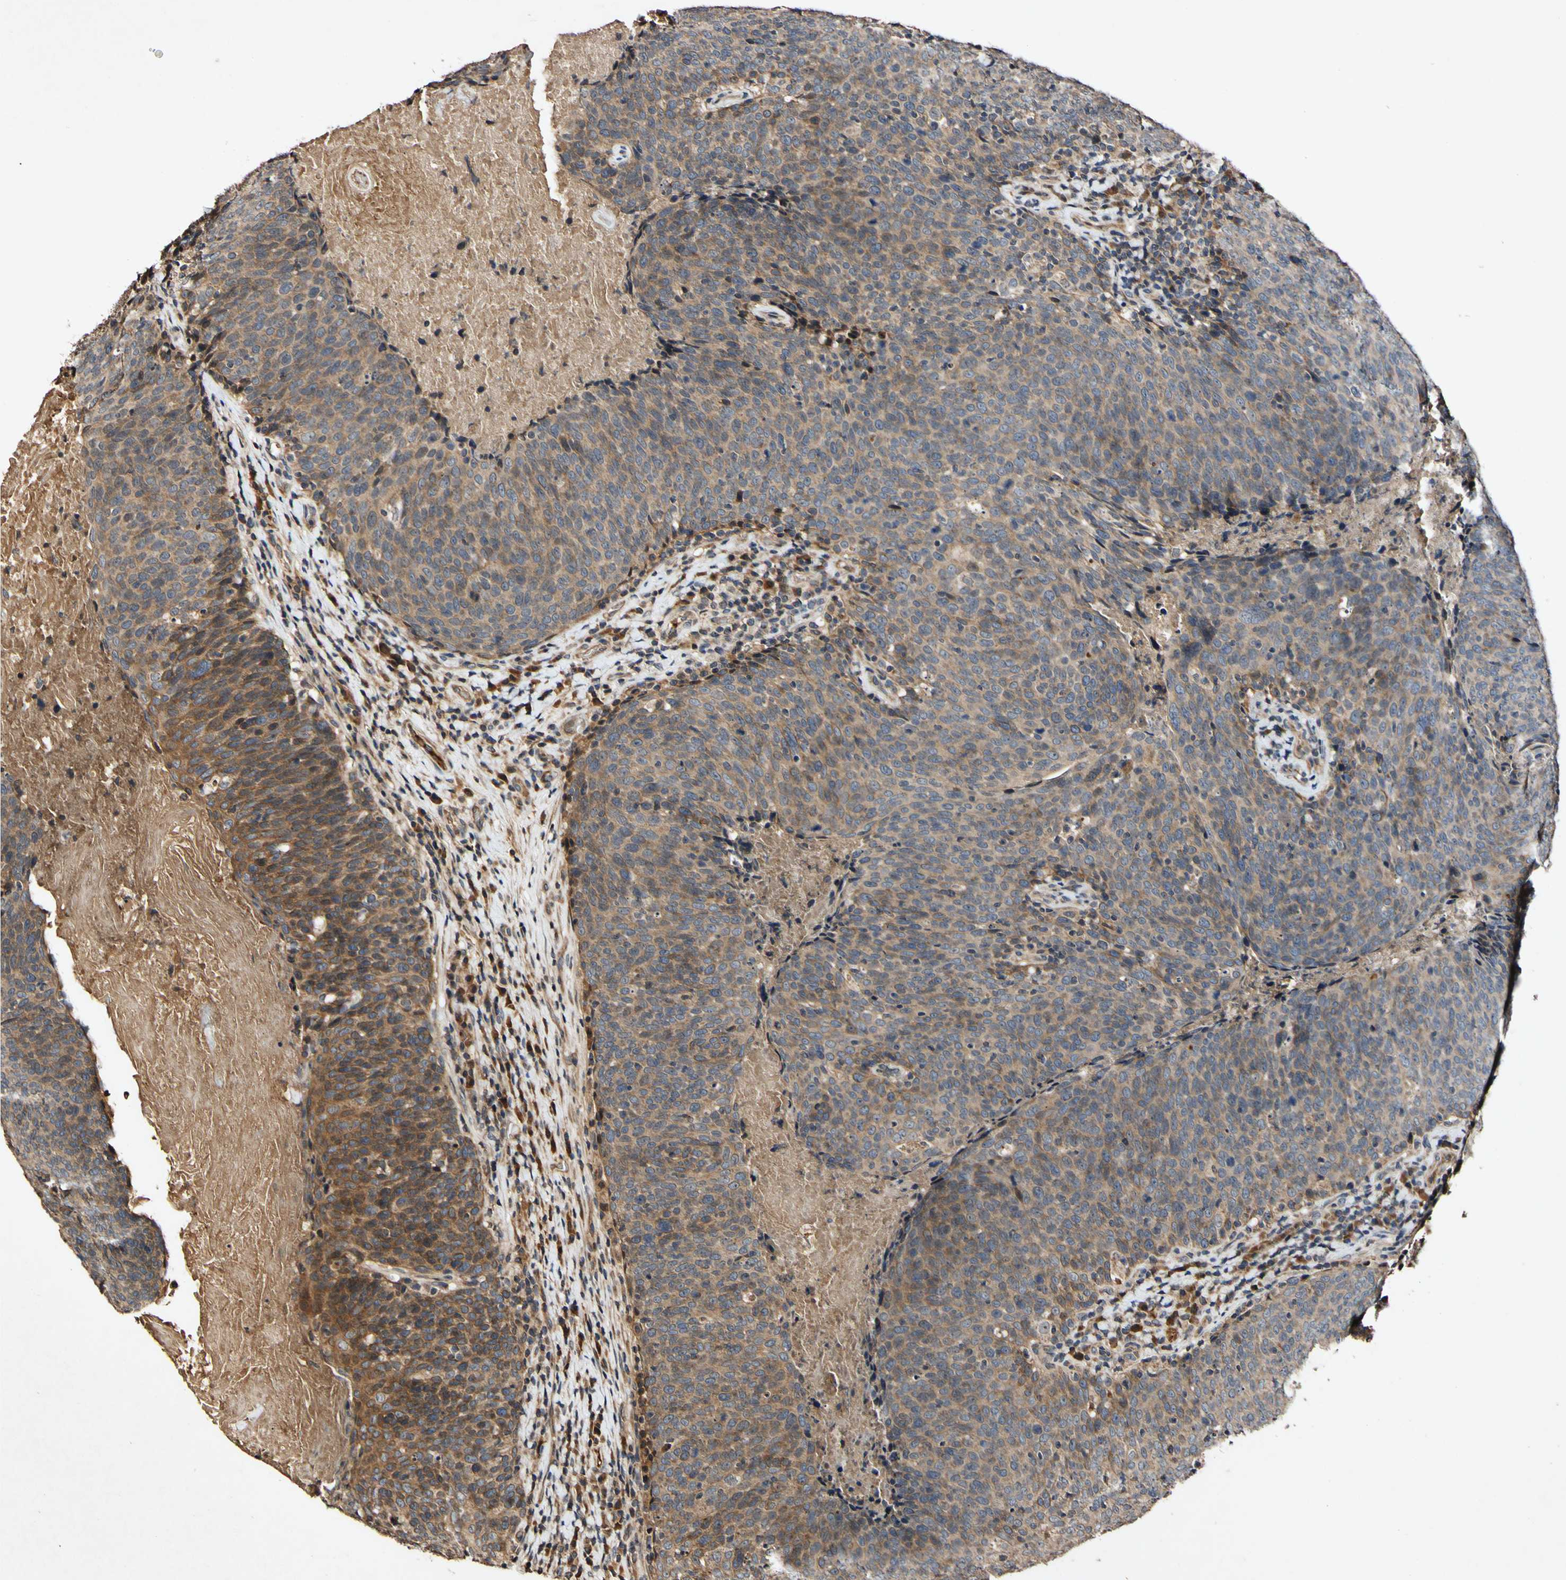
{"staining": {"intensity": "moderate", "quantity": ">75%", "location": "cytoplasmic/membranous"}, "tissue": "head and neck cancer", "cell_type": "Tumor cells", "image_type": "cancer", "snomed": [{"axis": "morphology", "description": "Squamous cell carcinoma, NOS"}, {"axis": "morphology", "description": "Squamous cell carcinoma, metastatic, NOS"}, {"axis": "topography", "description": "Lymph node"}, {"axis": "topography", "description": "Head-Neck"}], "caption": "DAB (3,3'-diaminobenzidine) immunohistochemical staining of head and neck squamous cell carcinoma demonstrates moderate cytoplasmic/membranous protein positivity in approximately >75% of tumor cells.", "gene": "PLAT", "patient": {"sex": "male", "age": 62}}